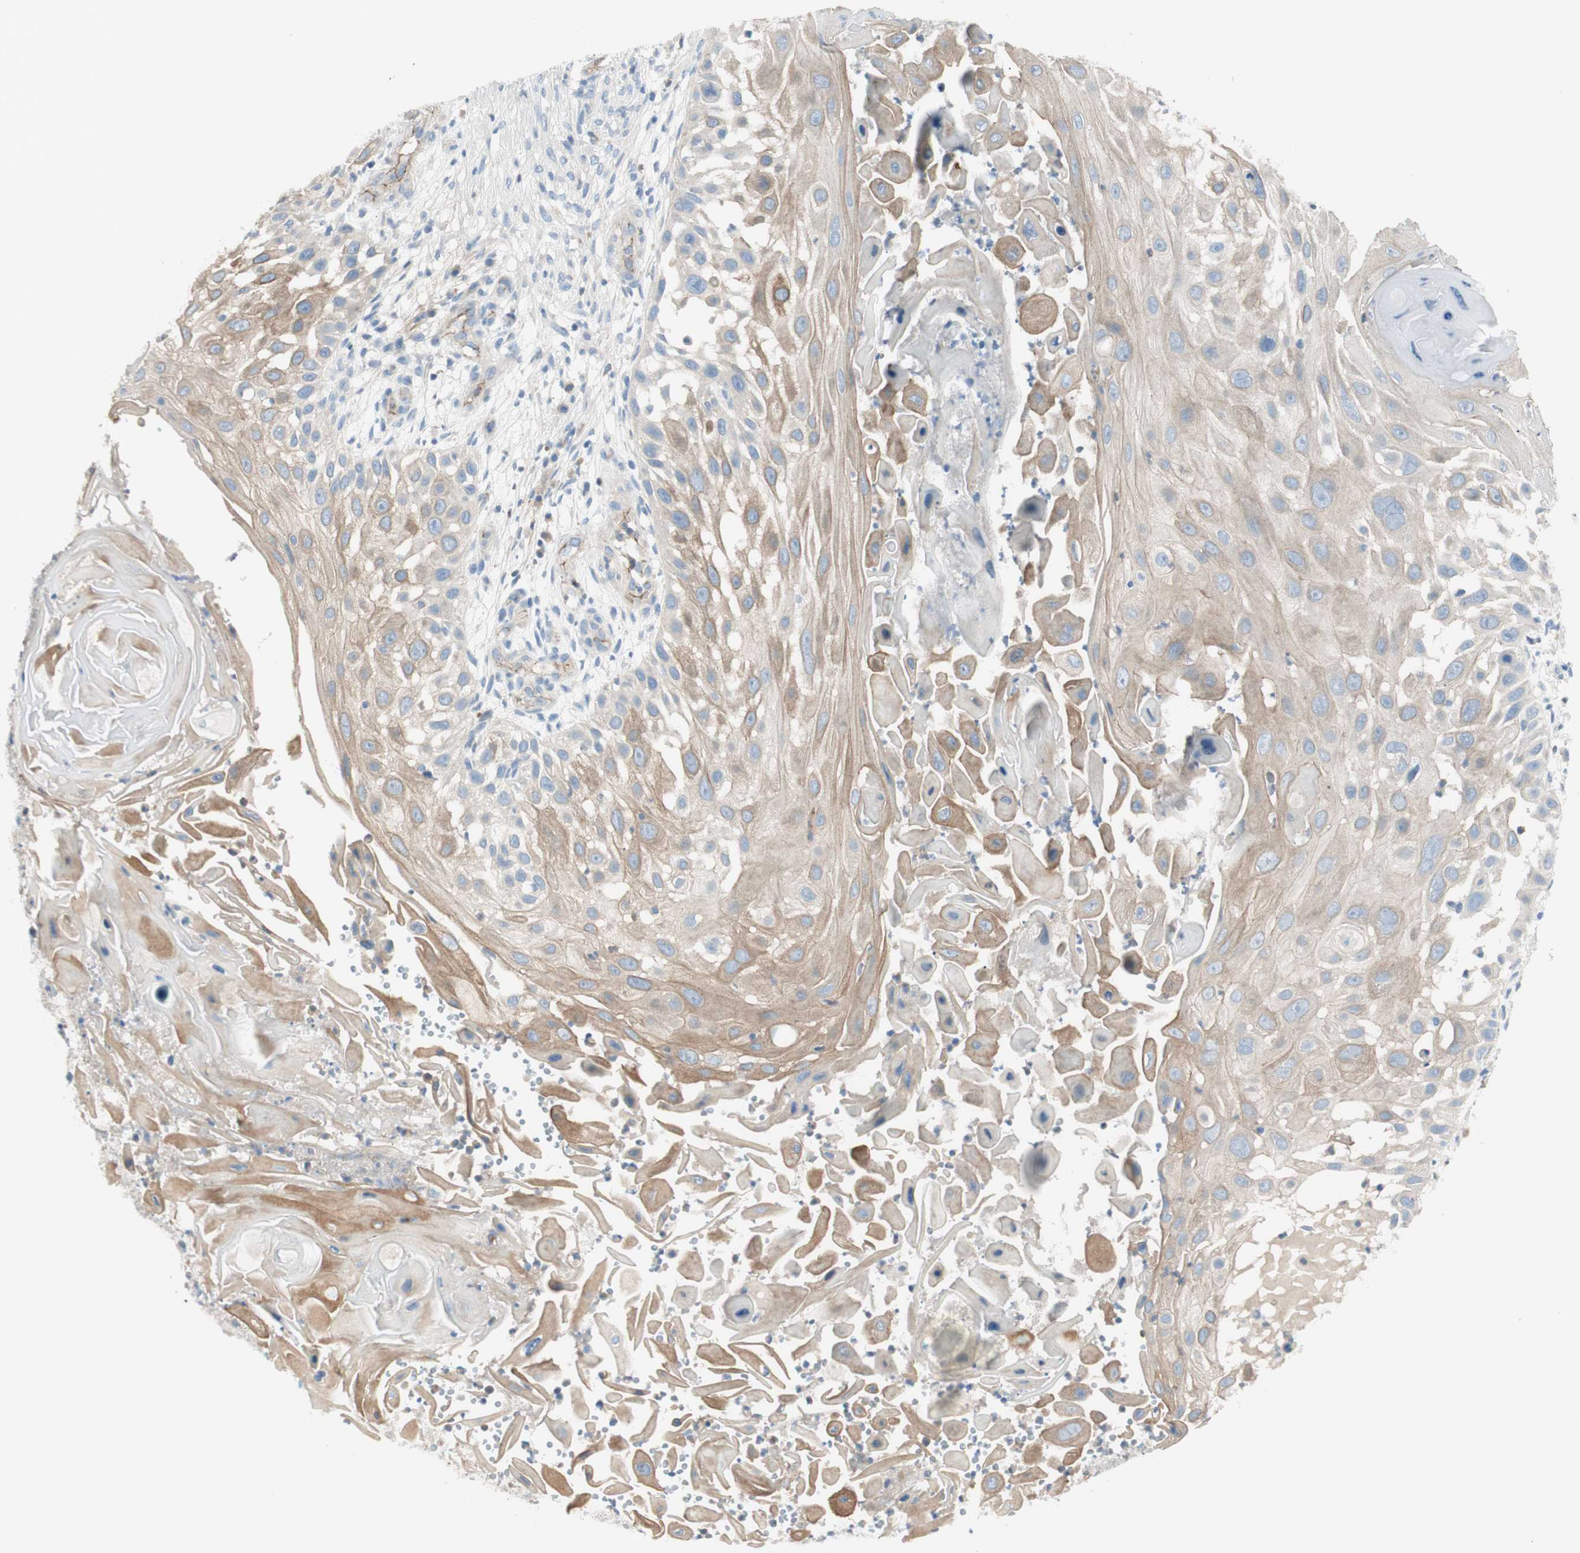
{"staining": {"intensity": "weak", "quantity": "25%-75%", "location": "cytoplasmic/membranous"}, "tissue": "skin cancer", "cell_type": "Tumor cells", "image_type": "cancer", "snomed": [{"axis": "morphology", "description": "Squamous cell carcinoma, NOS"}, {"axis": "topography", "description": "Skin"}], "caption": "Immunohistochemistry of squamous cell carcinoma (skin) exhibits low levels of weak cytoplasmic/membranous staining in approximately 25%-75% of tumor cells.", "gene": "TJP1", "patient": {"sex": "female", "age": 44}}